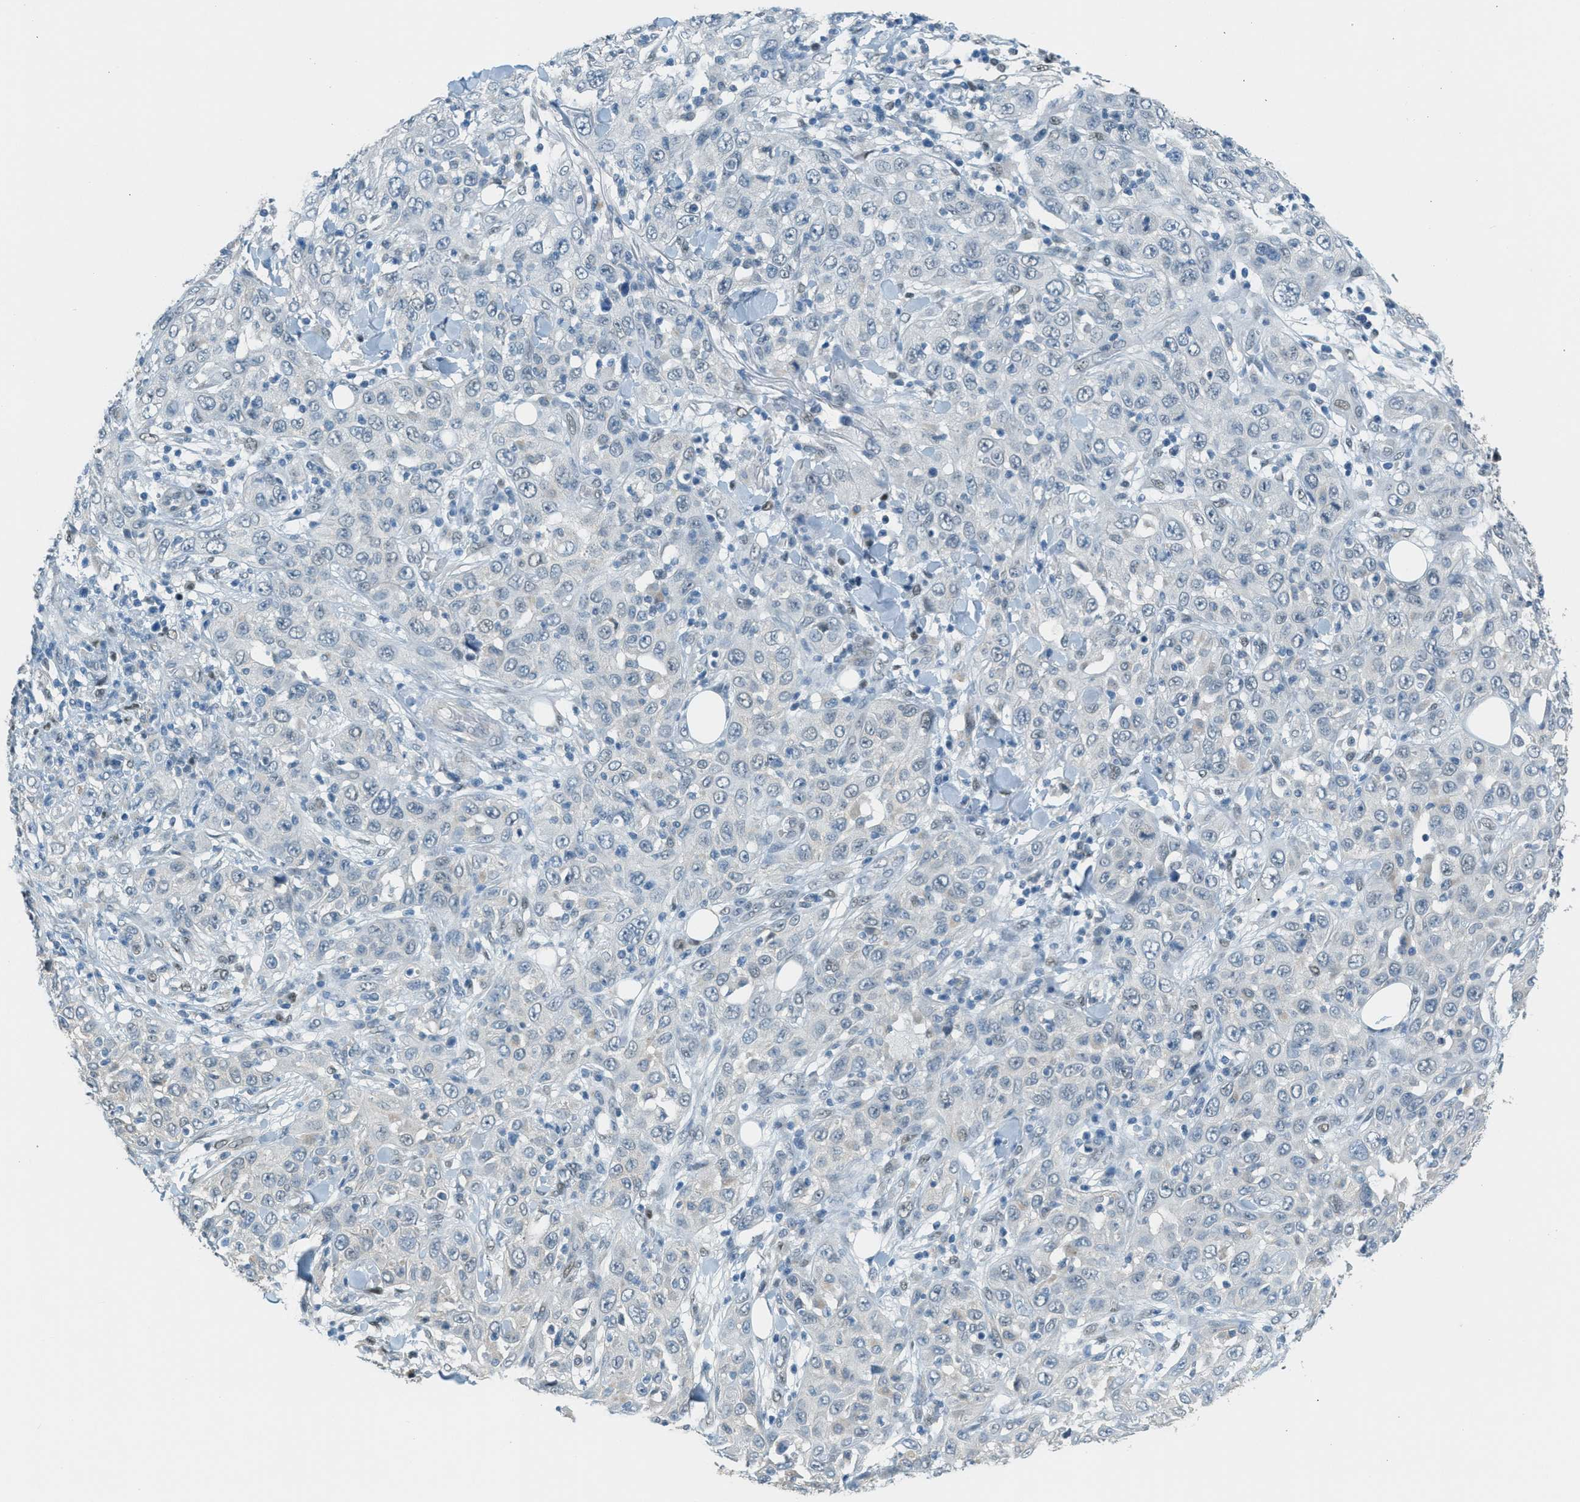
{"staining": {"intensity": "negative", "quantity": "none", "location": "none"}, "tissue": "skin cancer", "cell_type": "Tumor cells", "image_type": "cancer", "snomed": [{"axis": "morphology", "description": "Squamous cell carcinoma, NOS"}, {"axis": "topography", "description": "Skin"}], "caption": "Tumor cells are negative for brown protein staining in skin squamous cell carcinoma. (DAB immunohistochemistry visualized using brightfield microscopy, high magnification).", "gene": "TCF3", "patient": {"sex": "female", "age": 88}}